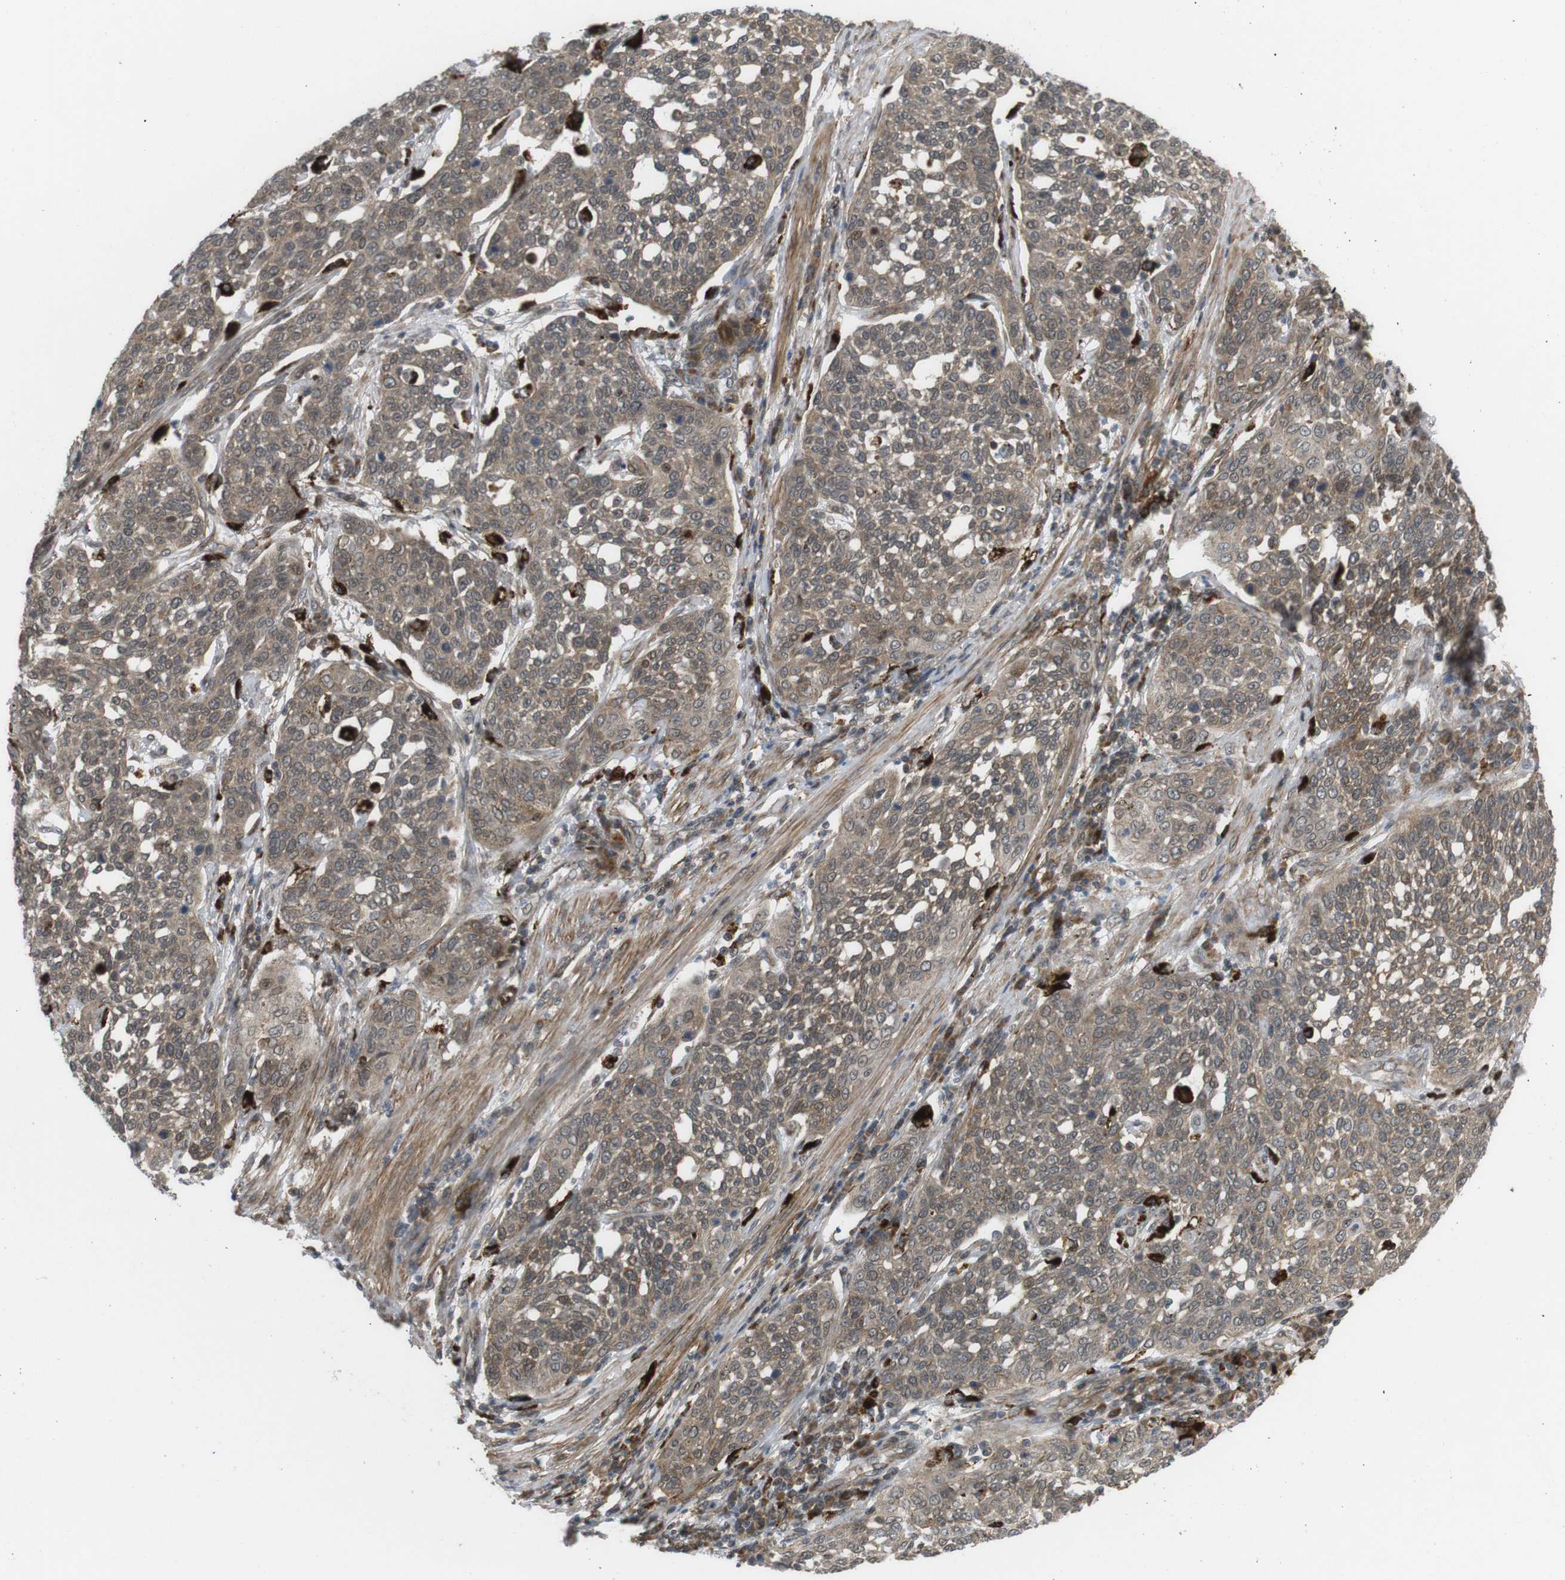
{"staining": {"intensity": "weak", "quantity": ">75%", "location": "cytoplasmic/membranous"}, "tissue": "cervical cancer", "cell_type": "Tumor cells", "image_type": "cancer", "snomed": [{"axis": "morphology", "description": "Squamous cell carcinoma, NOS"}, {"axis": "topography", "description": "Cervix"}], "caption": "Immunohistochemistry micrograph of neoplastic tissue: cervical squamous cell carcinoma stained using IHC shows low levels of weak protein expression localized specifically in the cytoplasmic/membranous of tumor cells, appearing as a cytoplasmic/membranous brown color.", "gene": "KANK2", "patient": {"sex": "female", "age": 34}}